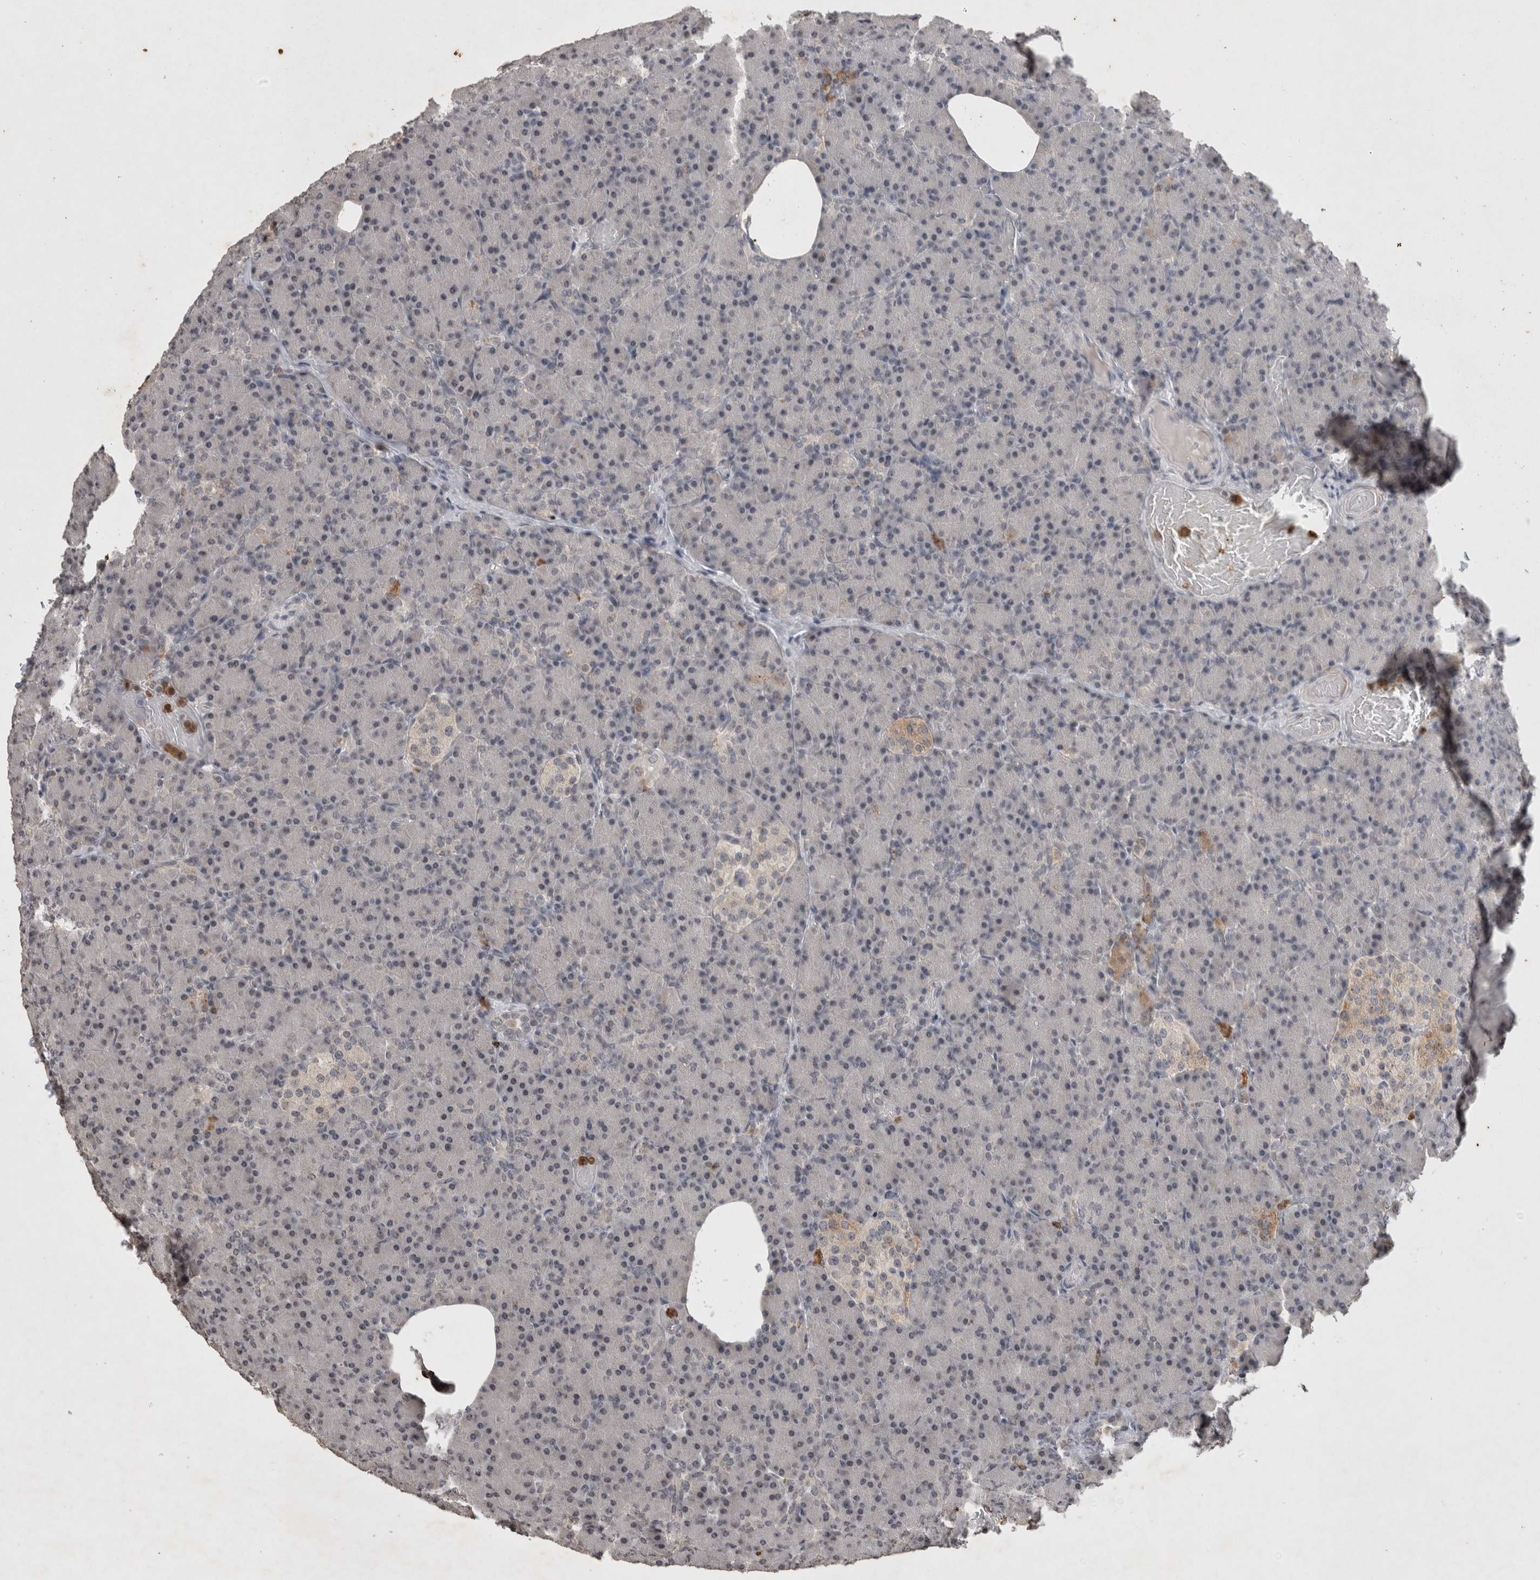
{"staining": {"intensity": "negative", "quantity": "none", "location": "none"}, "tissue": "pancreas", "cell_type": "Exocrine glandular cells", "image_type": "normal", "snomed": [{"axis": "morphology", "description": "Normal tissue, NOS"}, {"axis": "topography", "description": "Pancreas"}], "caption": "Exocrine glandular cells are negative for protein expression in normal human pancreas. (Stains: DAB IHC with hematoxylin counter stain, Microscopy: brightfield microscopy at high magnification).", "gene": "HRK", "patient": {"sex": "female", "age": 43}}